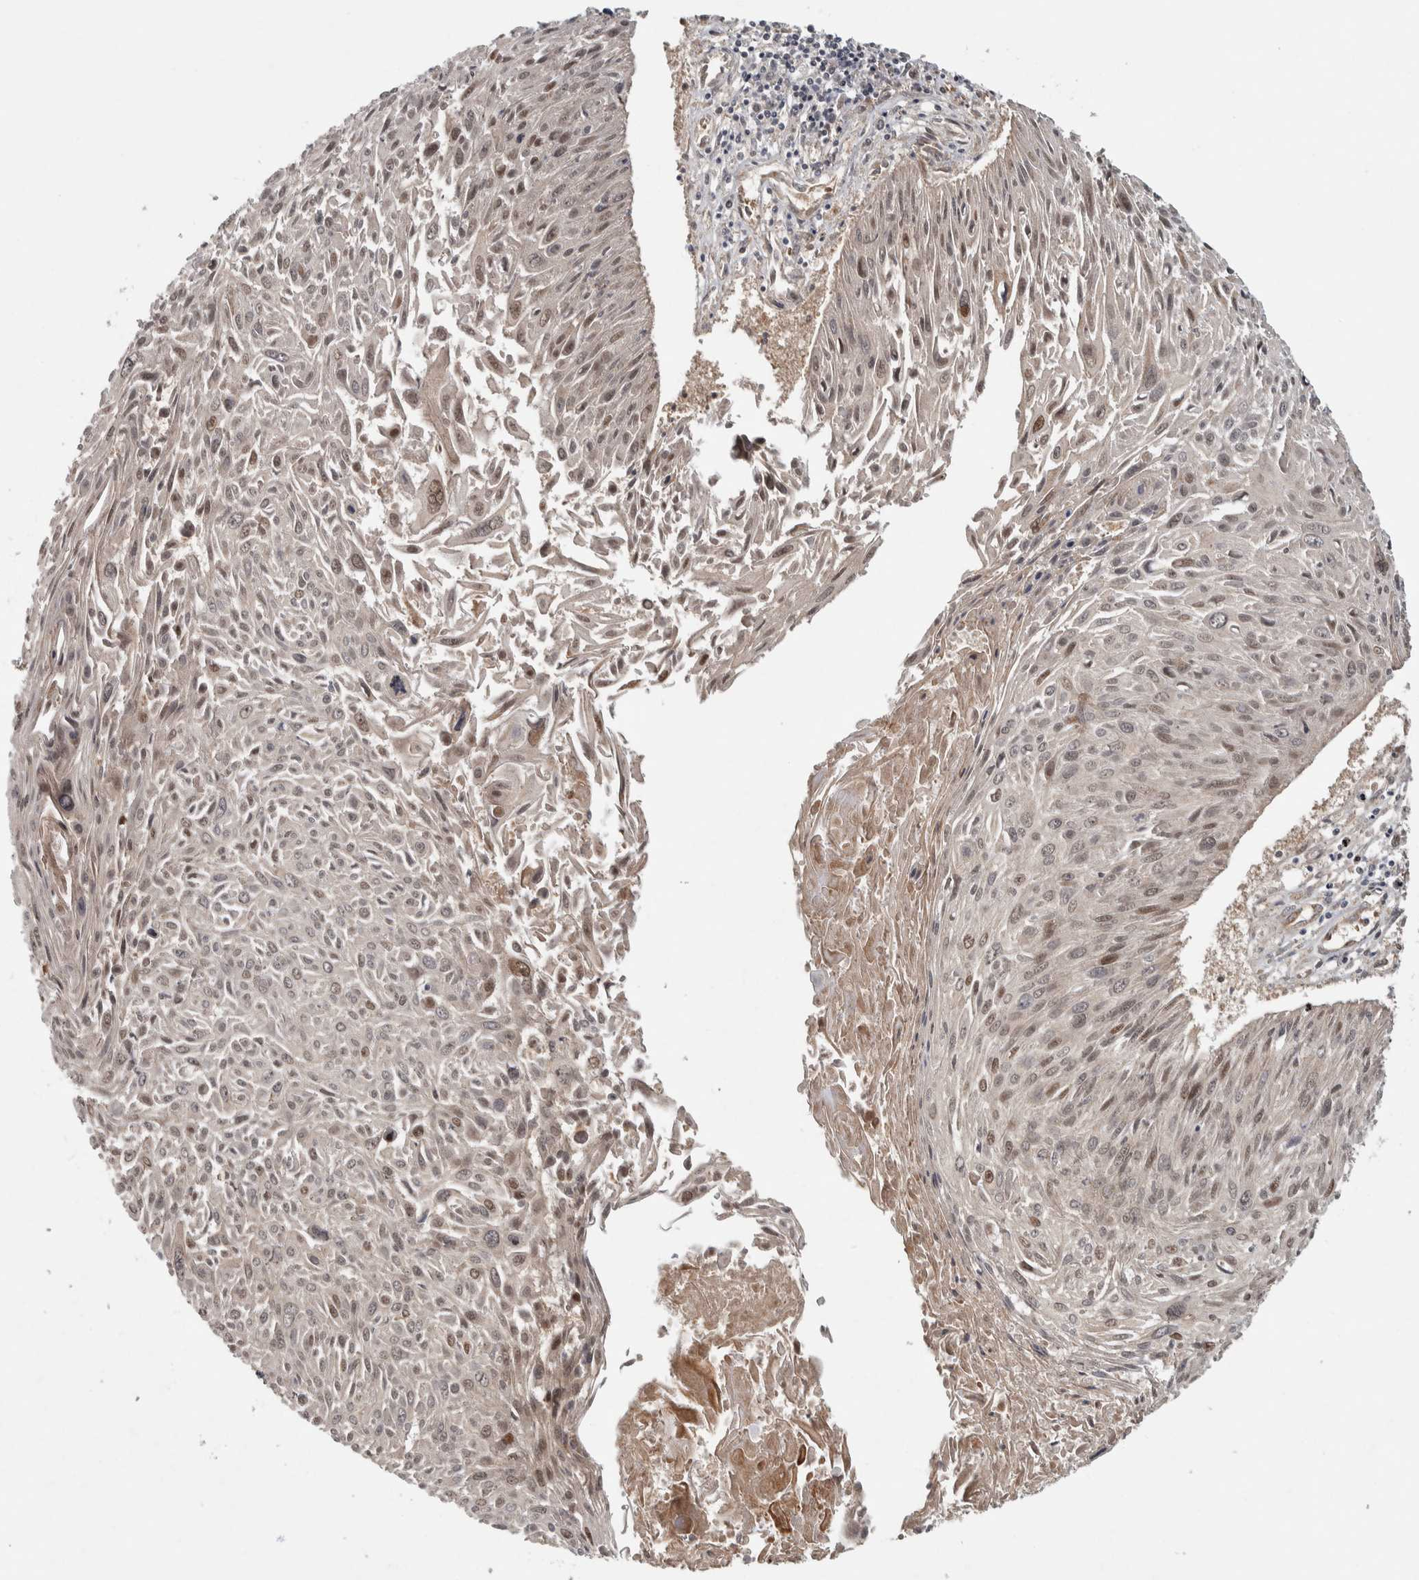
{"staining": {"intensity": "weak", "quantity": "25%-75%", "location": "nuclear"}, "tissue": "cervical cancer", "cell_type": "Tumor cells", "image_type": "cancer", "snomed": [{"axis": "morphology", "description": "Squamous cell carcinoma, NOS"}, {"axis": "topography", "description": "Cervix"}], "caption": "Protein expression analysis of cervical cancer (squamous cell carcinoma) shows weak nuclear staining in approximately 25%-75% of tumor cells. The staining was performed using DAB (3,3'-diaminobenzidine), with brown indicating positive protein expression. Nuclei are stained blue with hematoxylin.", "gene": "RPS6KA4", "patient": {"sex": "female", "age": 51}}